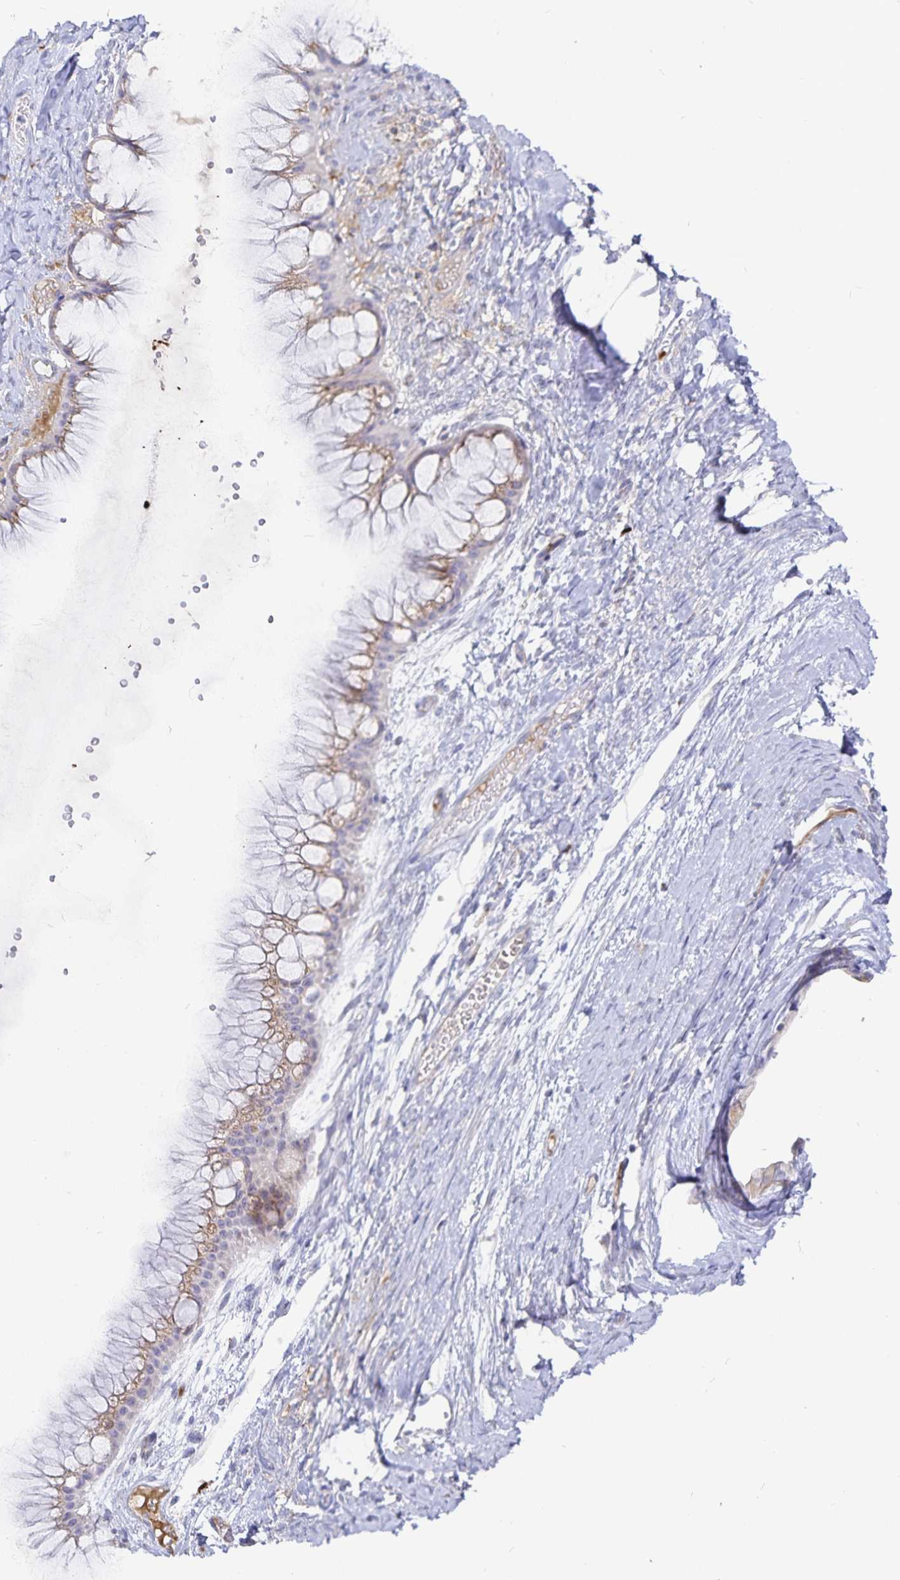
{"staining": {"intensity": "weak", "quantity": "25%-75%", "location": "cytoplasmic/membranous"}, "tissue": "ovarian cancer", "cell_type": "Tumor cells", "image_type": "cancer", "snomed": [{"axis": "morphology", "description": "Cystadenocarcinoma, mucinous, NOS"}, {"axis": "topography", "description": "Ovary"}], "caption": "The immunohistochemical stain shows weak cytoplasmic/membranous expression in tumor cells of mucinous cystadenocarcinoma (ovarian) tissue.", "gene": "PKHD1", "patient": {"sex": "female", "age": 61}}